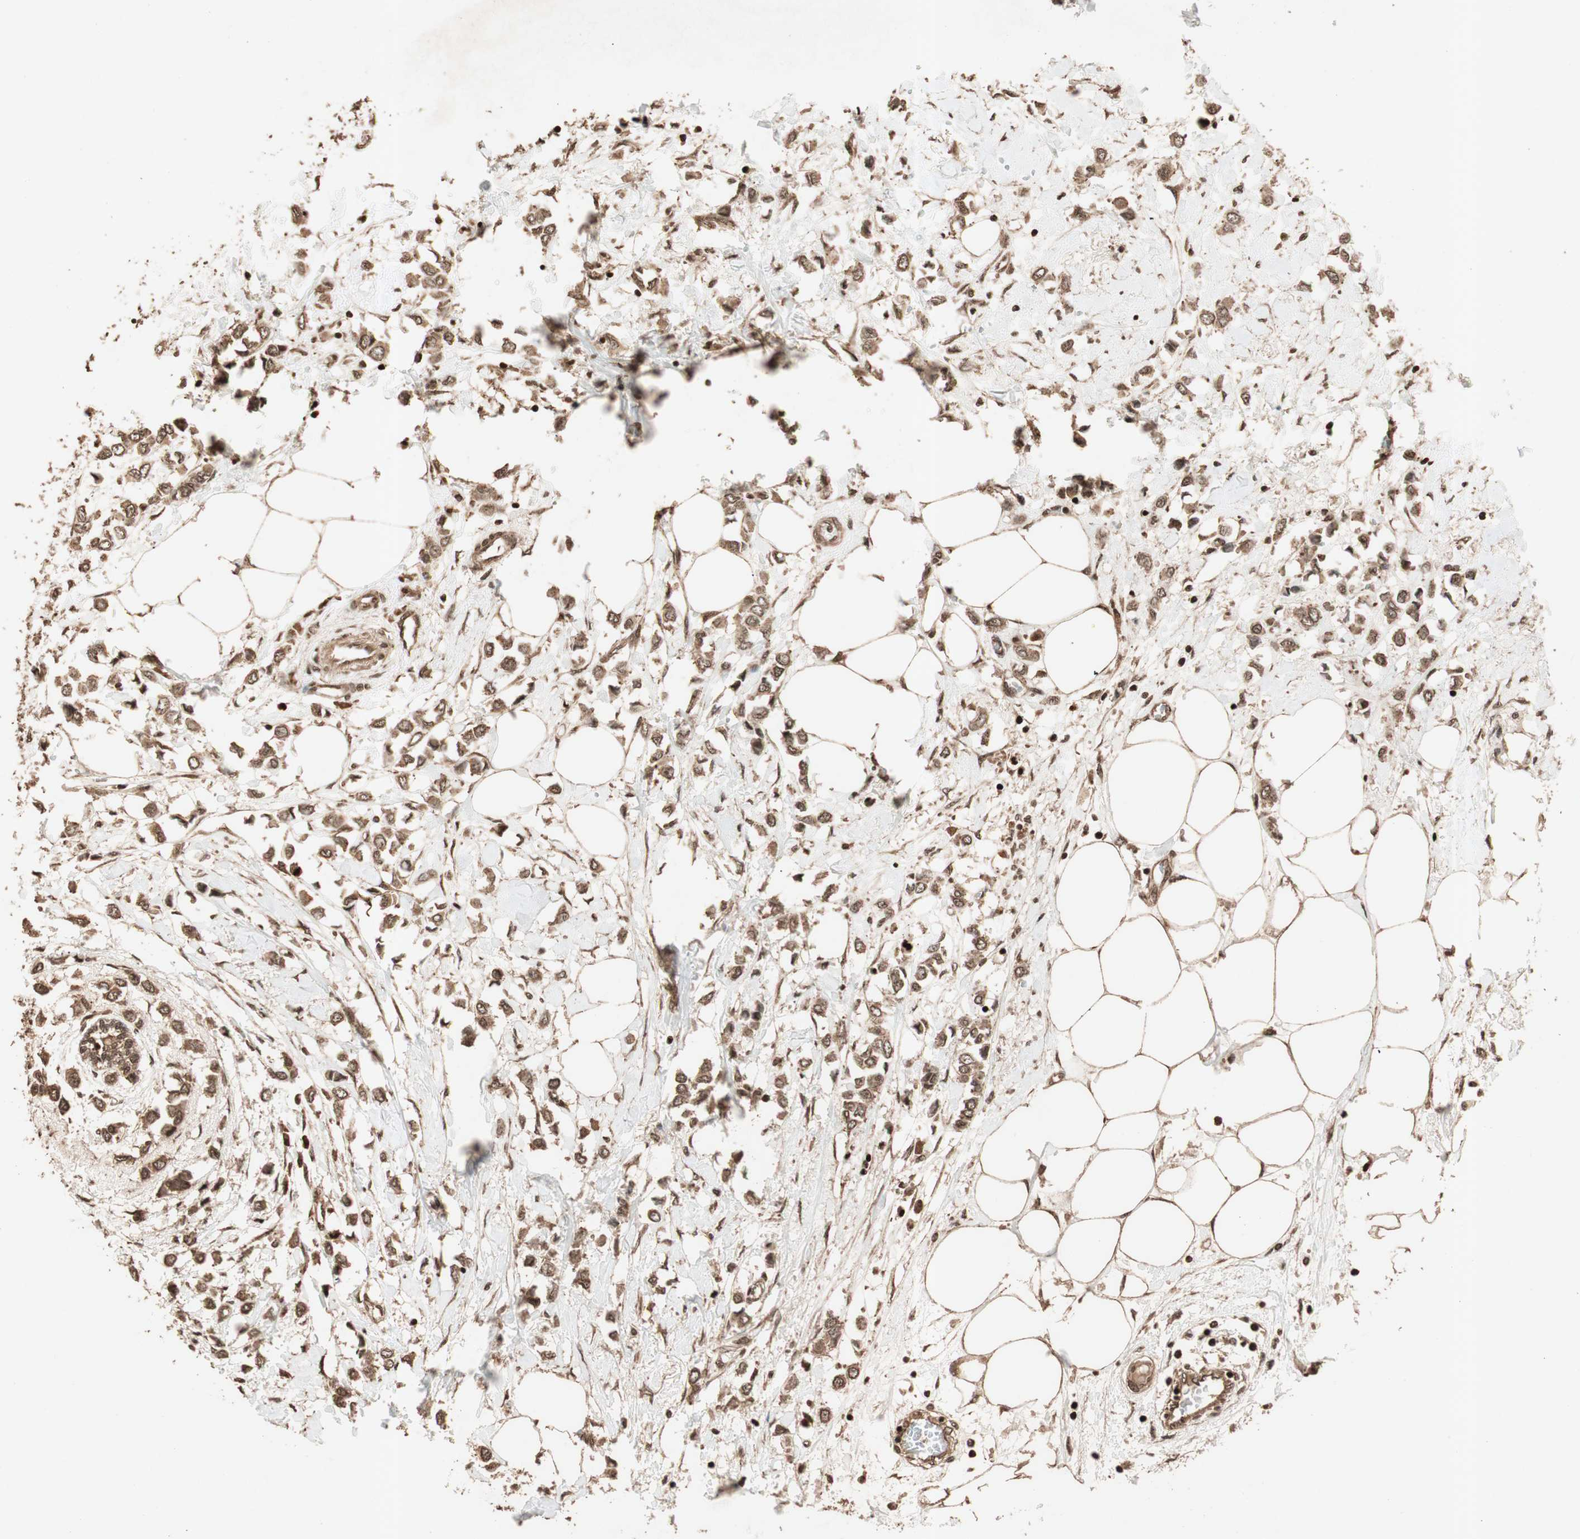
{"staining": {"intensity": "moderate", "quantity": ">75%", "location": "cytoplasmic/membranous"}, "tissue": "breast cancer", "cell_type": "Tumor cells", "image_type": "cancer", "snomed": [{"axis": "morphology", "description": "Lobular carcinoma"}, {"axis": "topography", "description": "Breast"}], "caption": "Breast cancer stained with a brown dye displays moderate cytoplasmic/membranous positive staining in about >75% of tumor cells.", "gene": "ALKBH5", "patient": {"sex": "female", "age": 51}}